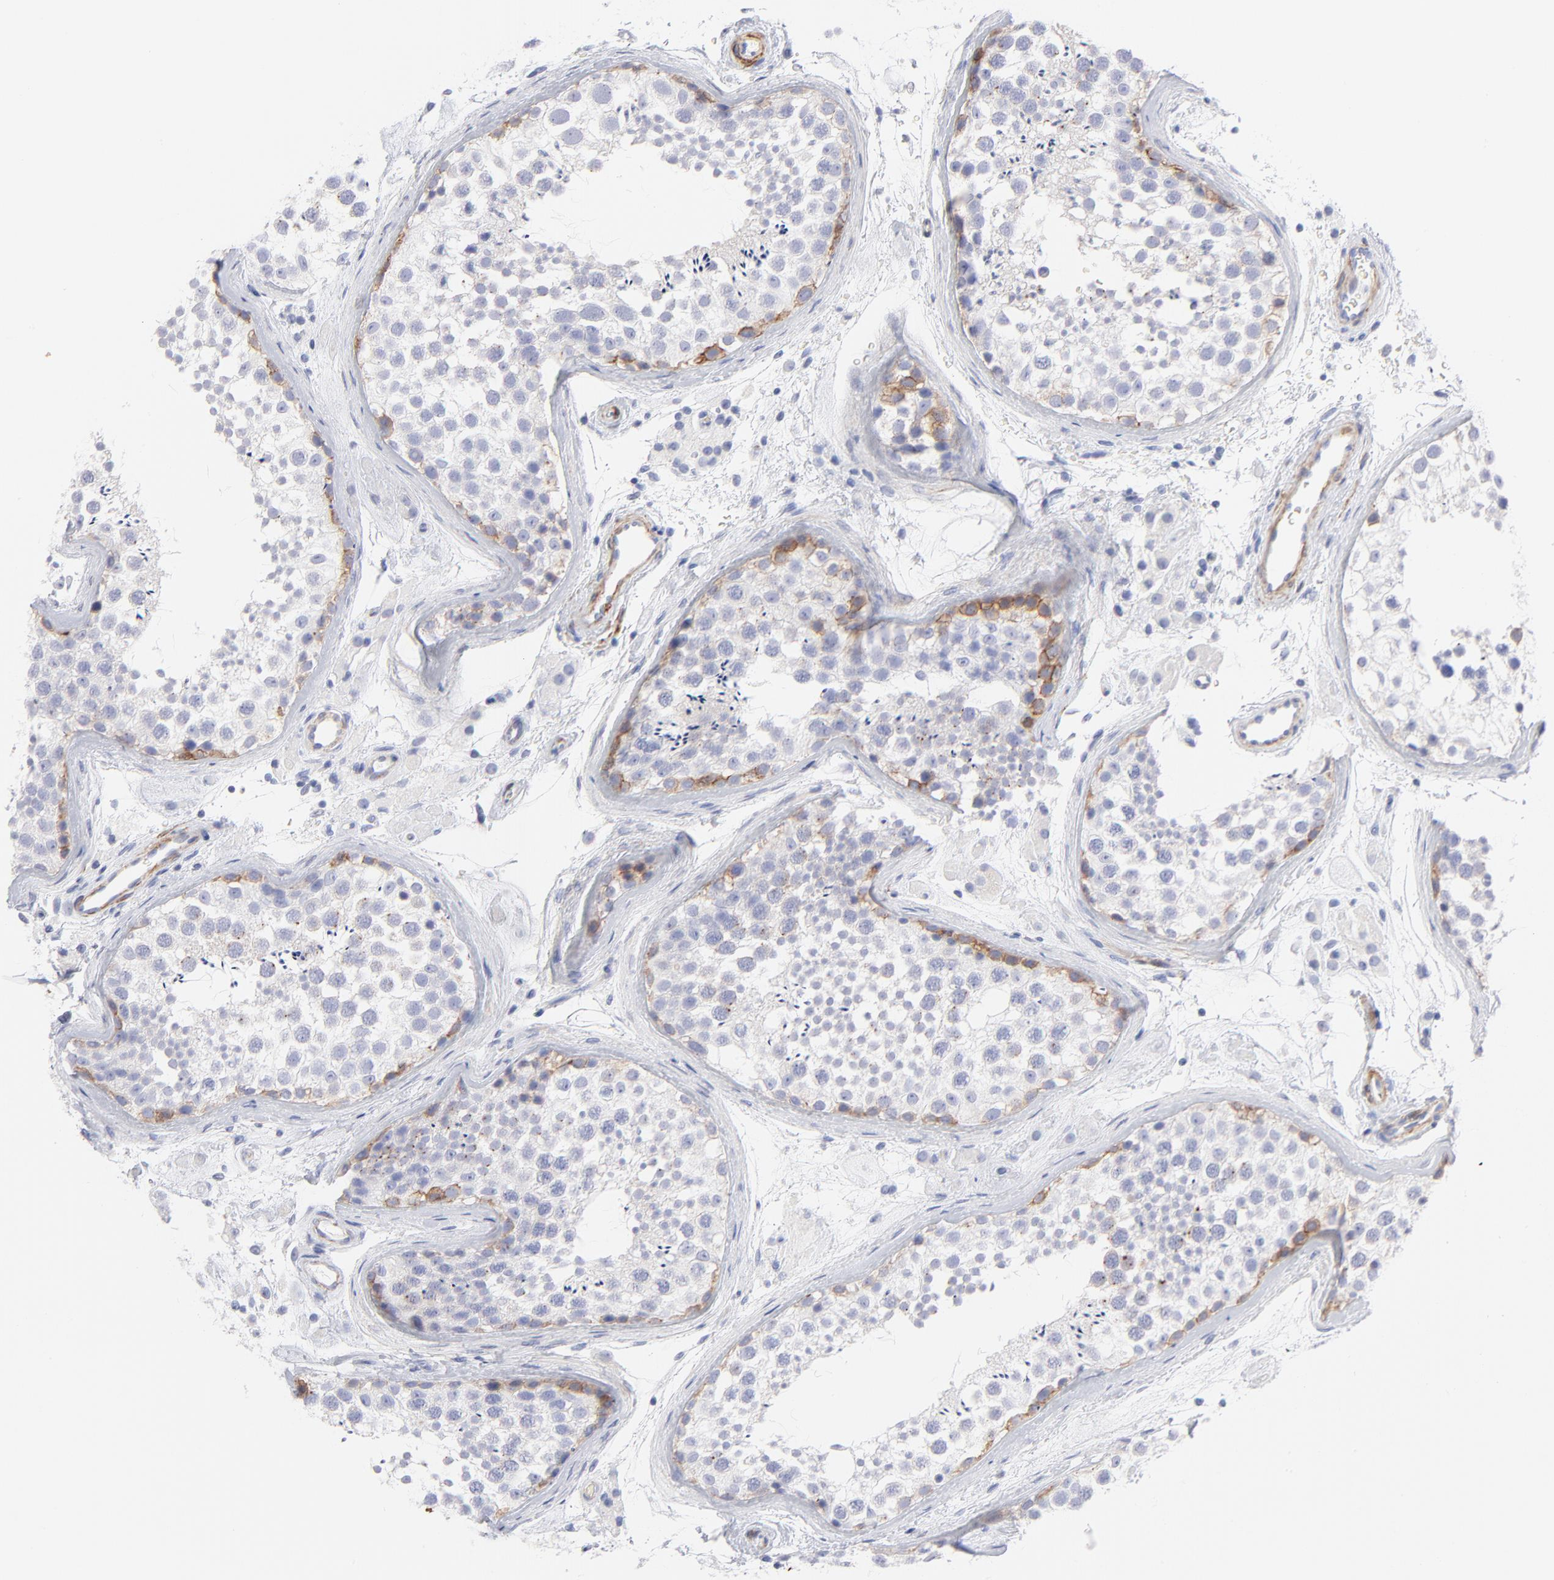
{"staining": {"intensity": "moderate", "quantity": "<25%", "location": "cytoplasmic/membranous"}, "tissue": "testis", "cell_type": "Cells in seminiferous ducts", "image_type": "normal", "snomed": [{"axis": "morphology", "description": "Normal tissue, NOS"}, {"axis": "topography", "description": "Testis"}], "caption": "A photomicrograph of human testis stained for a protein displays moderate cytoplasmic/membranous brown staining in cells in seminiferous ducts. Using DAB (brown) and hematoxylin (blue) stains, captured at high magnification using brightfield microscopy.", "gene": "ACTA2", "patient": {"sex": "male", "age": 46}}